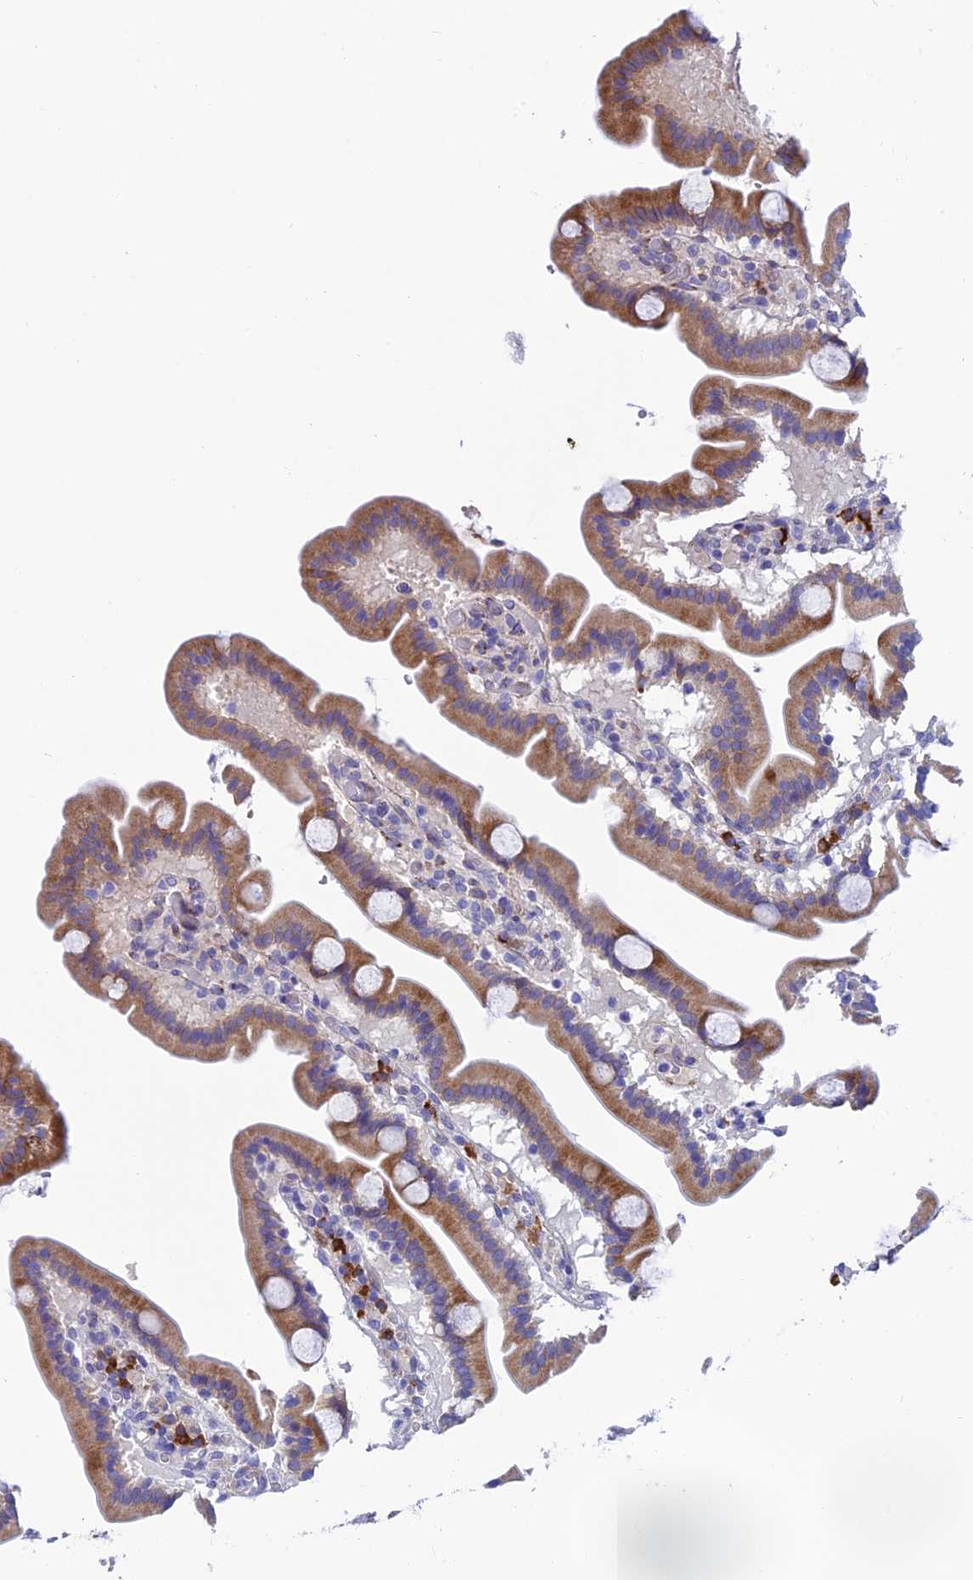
{"staining": {"intensity": "moderate", "quantity": "25%-75%", "location": "cytoplasmic/membranous"}, "tissue": "duodenum", "cell_type": "Glandular cells", "image_type": "normal", "snomed": [{"axis": "morphology", "description": "Normal tissue, NOS"}, {"axis": "topography", "description": "Duodenum"}], "caption": "This image shows unremarkable duodenum stained with immunohistochemistry (IHC) to label a protein in brown. The cytoplasmic/membranous of glandular cells show moderate positivity for the protein. Nuclei are counter-stained blue.", "gene": "MACIR", "patient": {"sex": "male", "age": 55}}